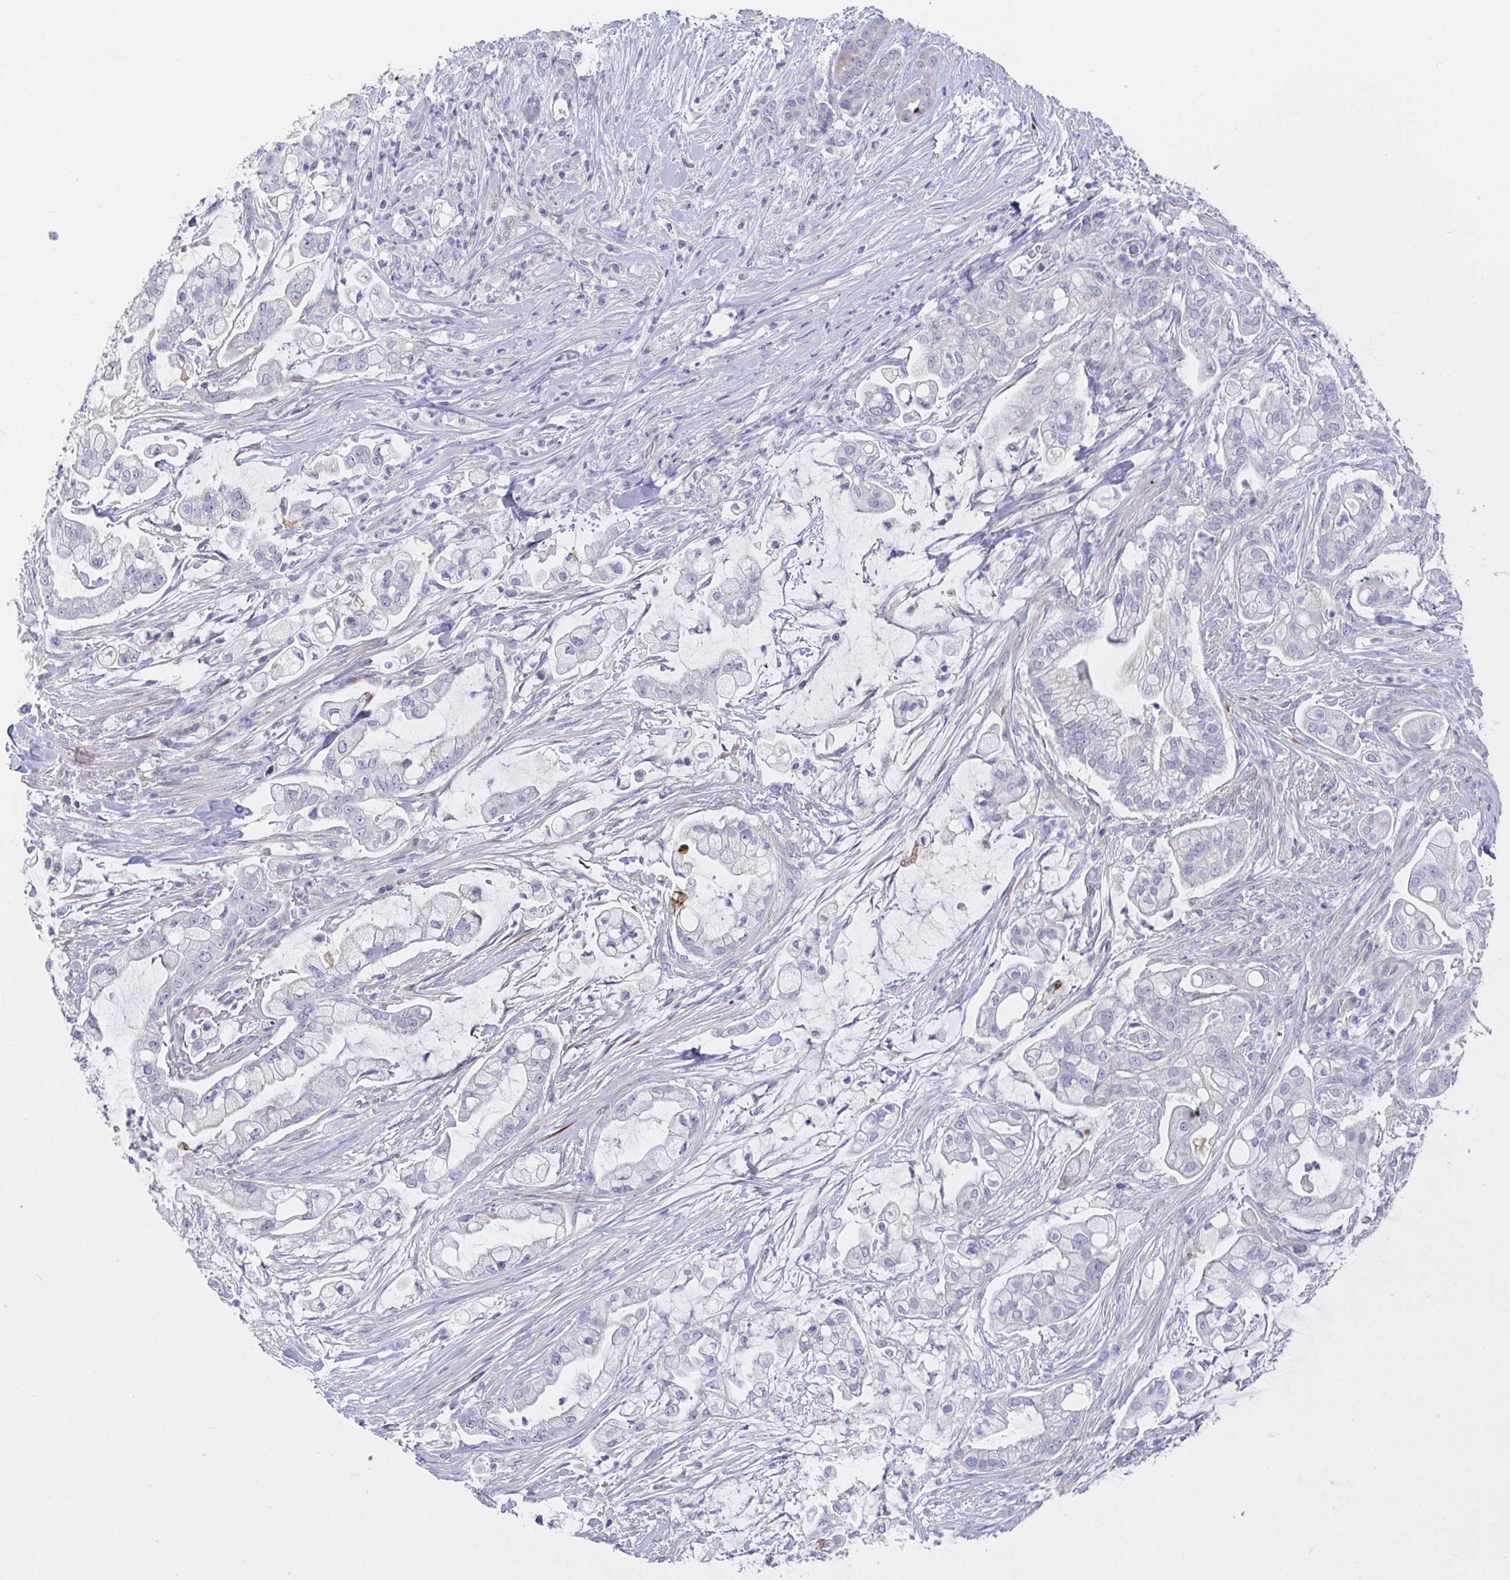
{"staining": {"intensity": "negative", "quantity": "none", "location": "none"}, "tissue": "pancreatic cancer", "cell_type": "Tumor cells", "image_type": "cancer", "snomed": [{"axis": "morphology", "description": "Adenocarcinoma, NOS"}, {"axis": "topography", "description": "Pancreas"}], "caption": "DAB immunohistochemical staining of human pancreatic cancer demonstrates no significant expression in tumor cells.", "gene": "ZNF561", "patient": {"sex": "female", "age": 69}}